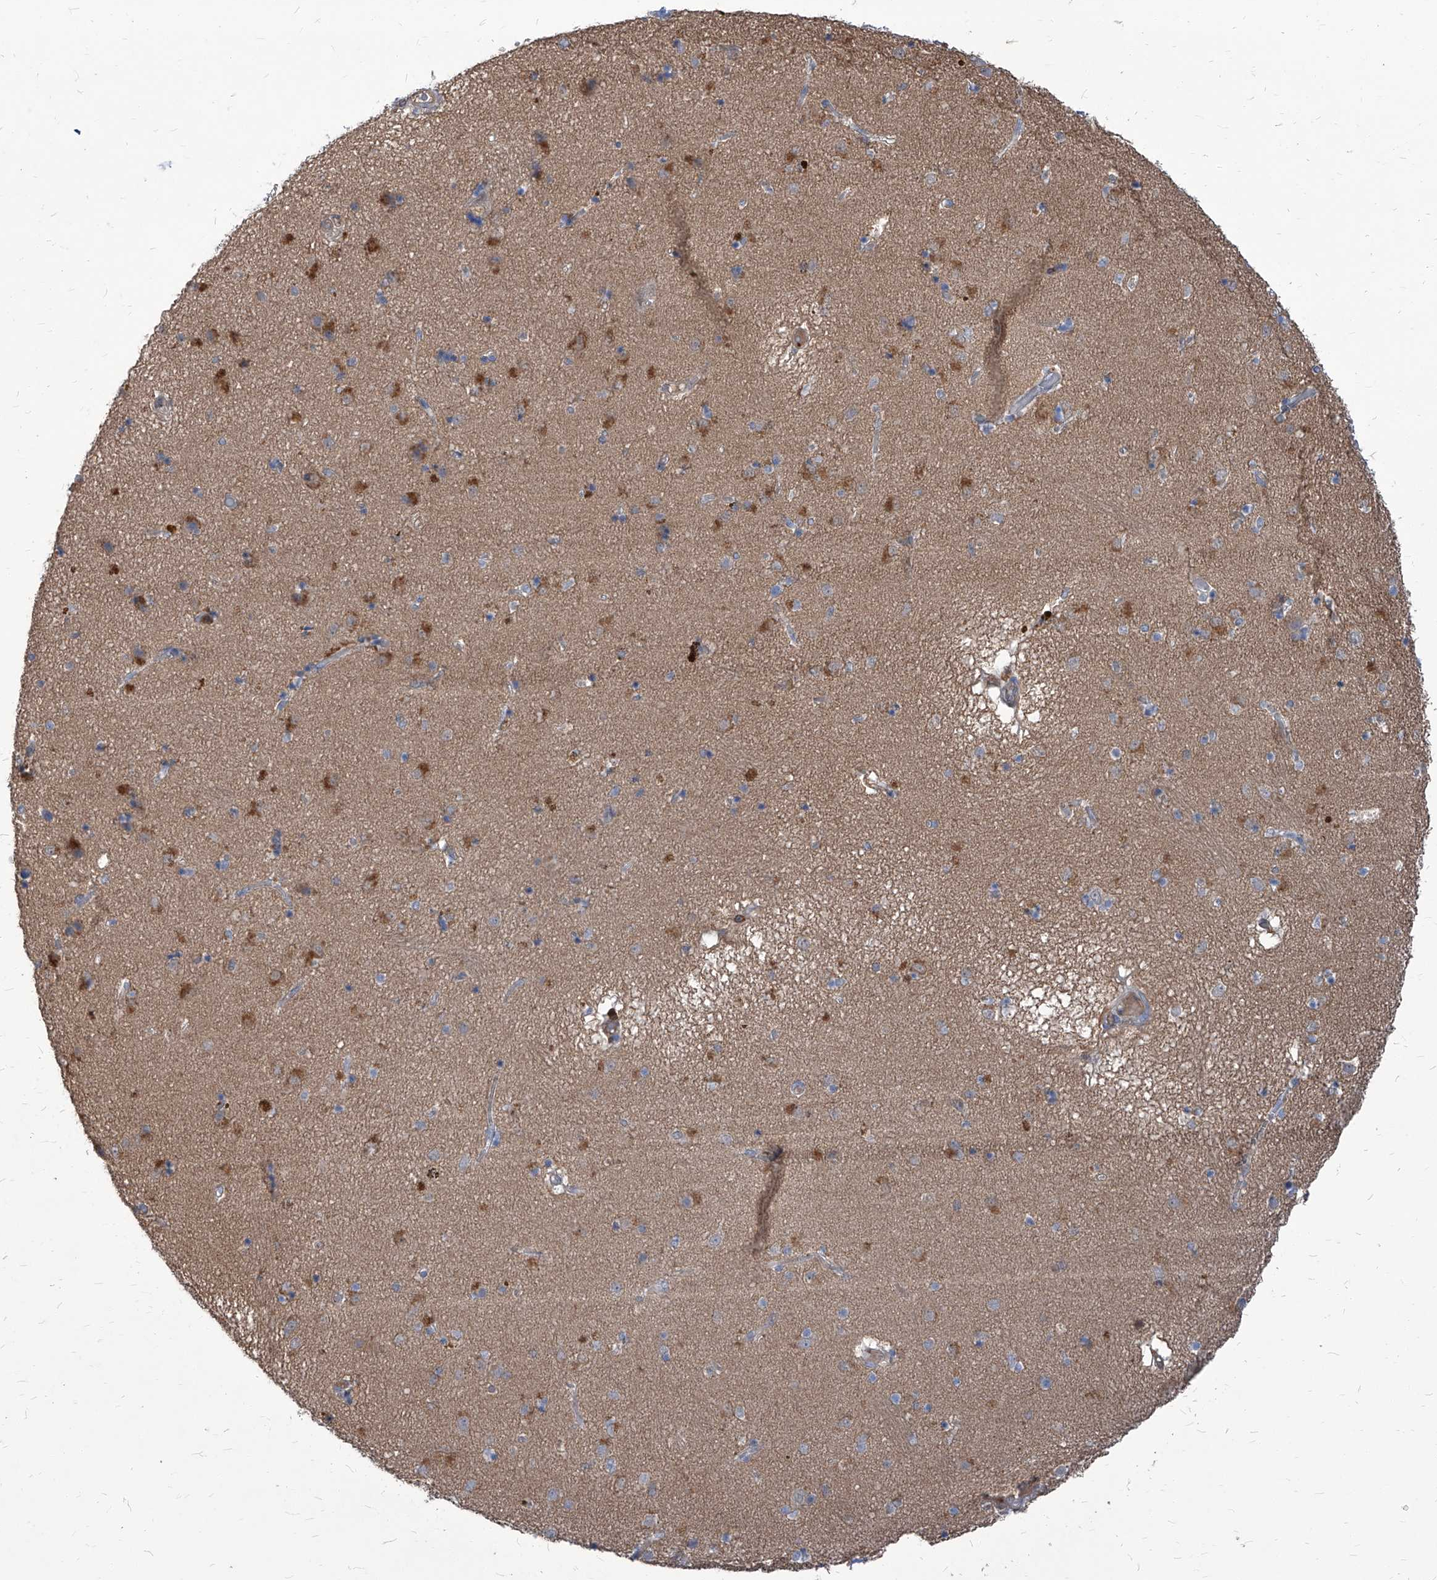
{"staining": {"intensity": "negative", "quantity": "none", "location": "none"}, "tissue": "caudate", "cell_type": "Glial cells", "image_type": "normal", "snomed": [{"axis": "morphology", "description": "Normal tissue, NOS"}, {"axis": "topography", "description": "Lateral ventricle wall"}], "caption": "Immunohistochemistry of normal caudate exhibits no expression in glial cells.", "gene": "ABRACL", "patient": {"sex": "male", "age": 70}}